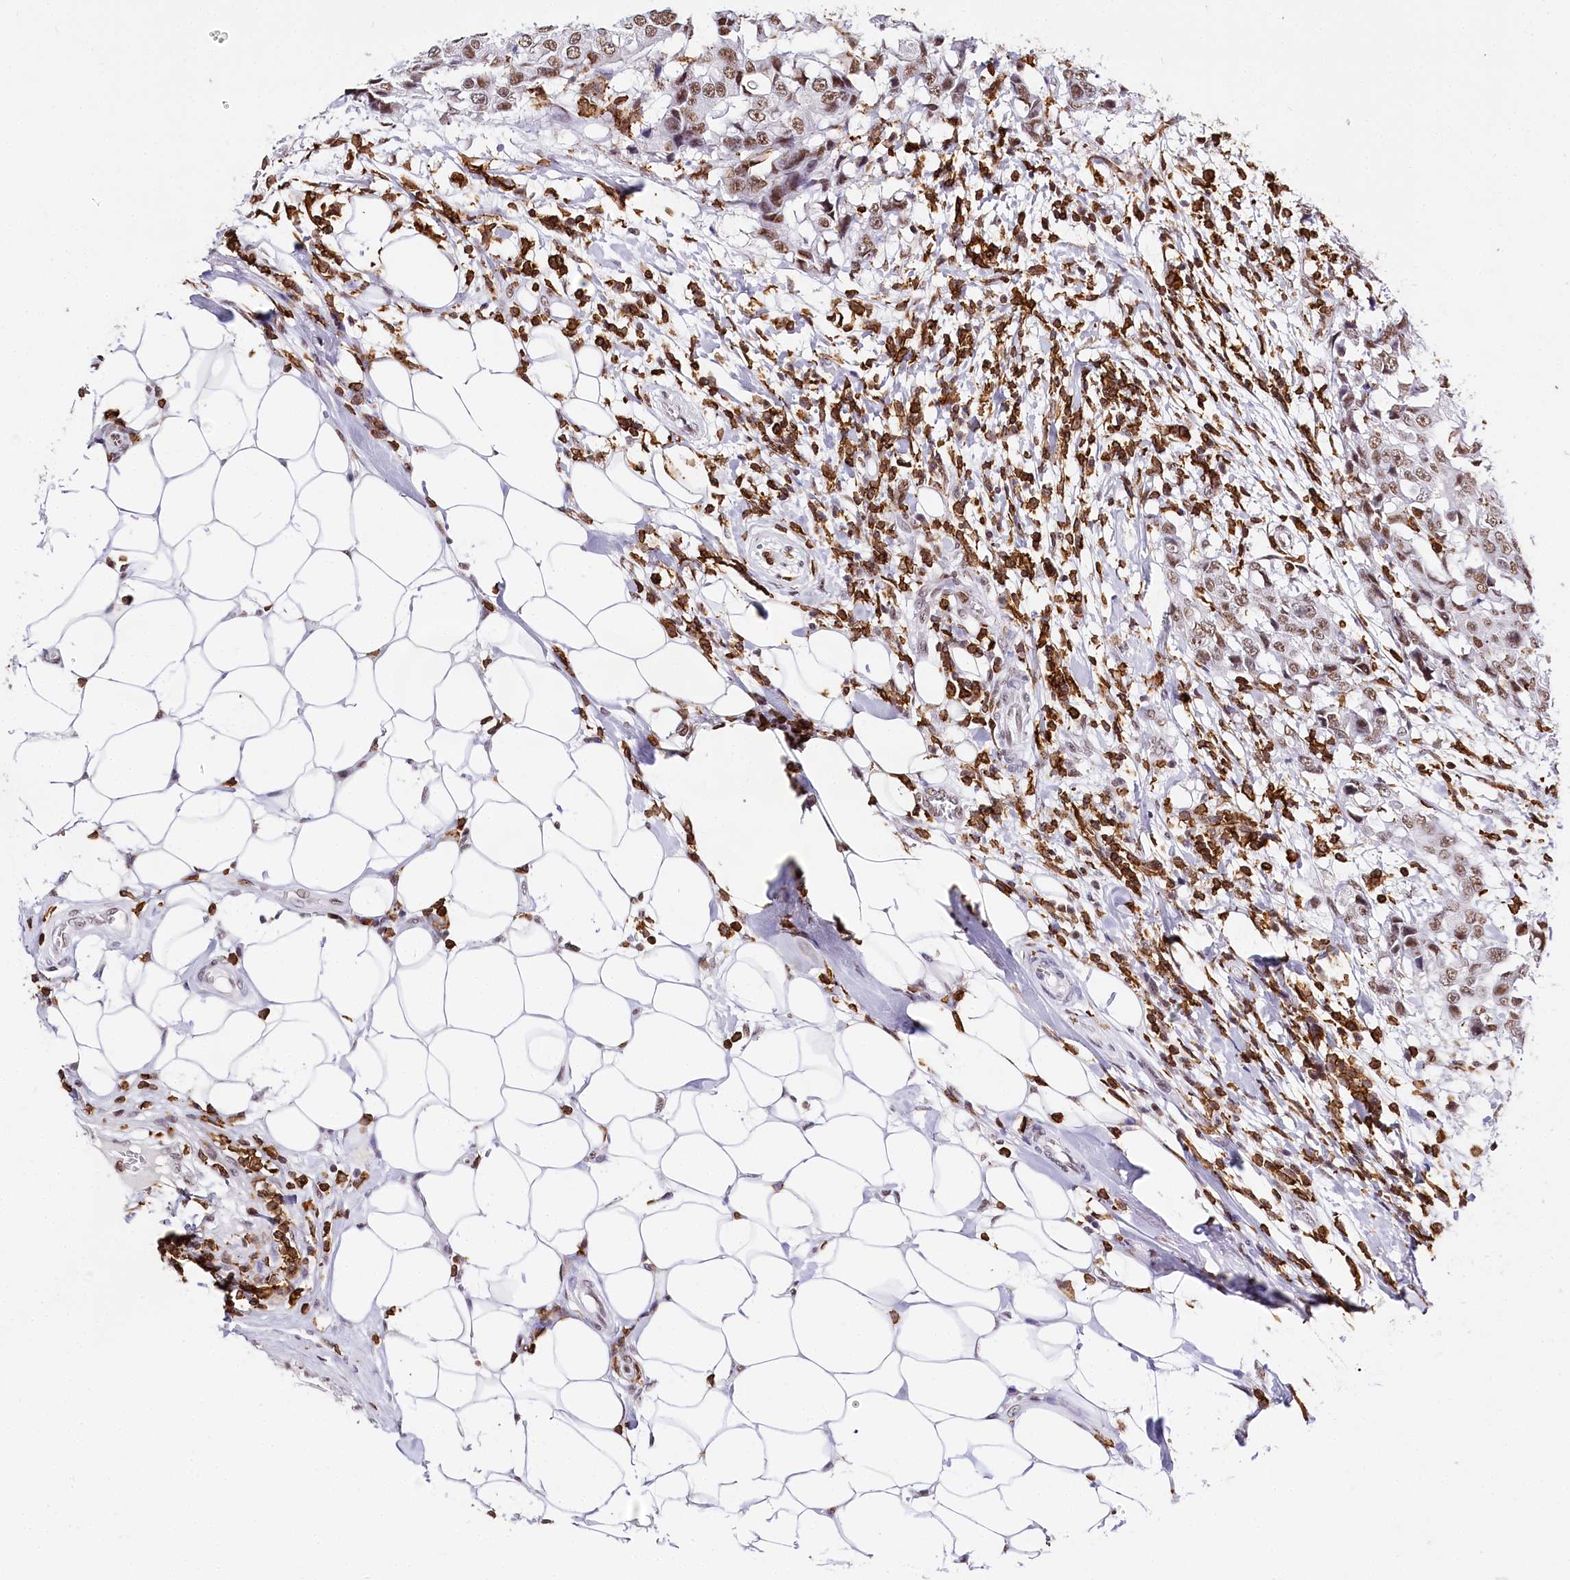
{"staining": {"intensity": "moderate", "quantity": ">75%", "location": "nuclear"}, "tissue": "breast cancer", "cell_type": "Tumor cells", "image_type": "cancer", "snomed": [{"axis": "morphology", "description": "Duct carcinoma"}, {"axis": "topography", "description": "Breast"}], "caption": "About >75% of tumor cells in human breast invasive ductal carcinoma exhibit moderate nuclear protein staining as visualized by brown immunohistochemical staining.", "gene": "BARD1", "patient": {"sex": "female", "age": 27}}